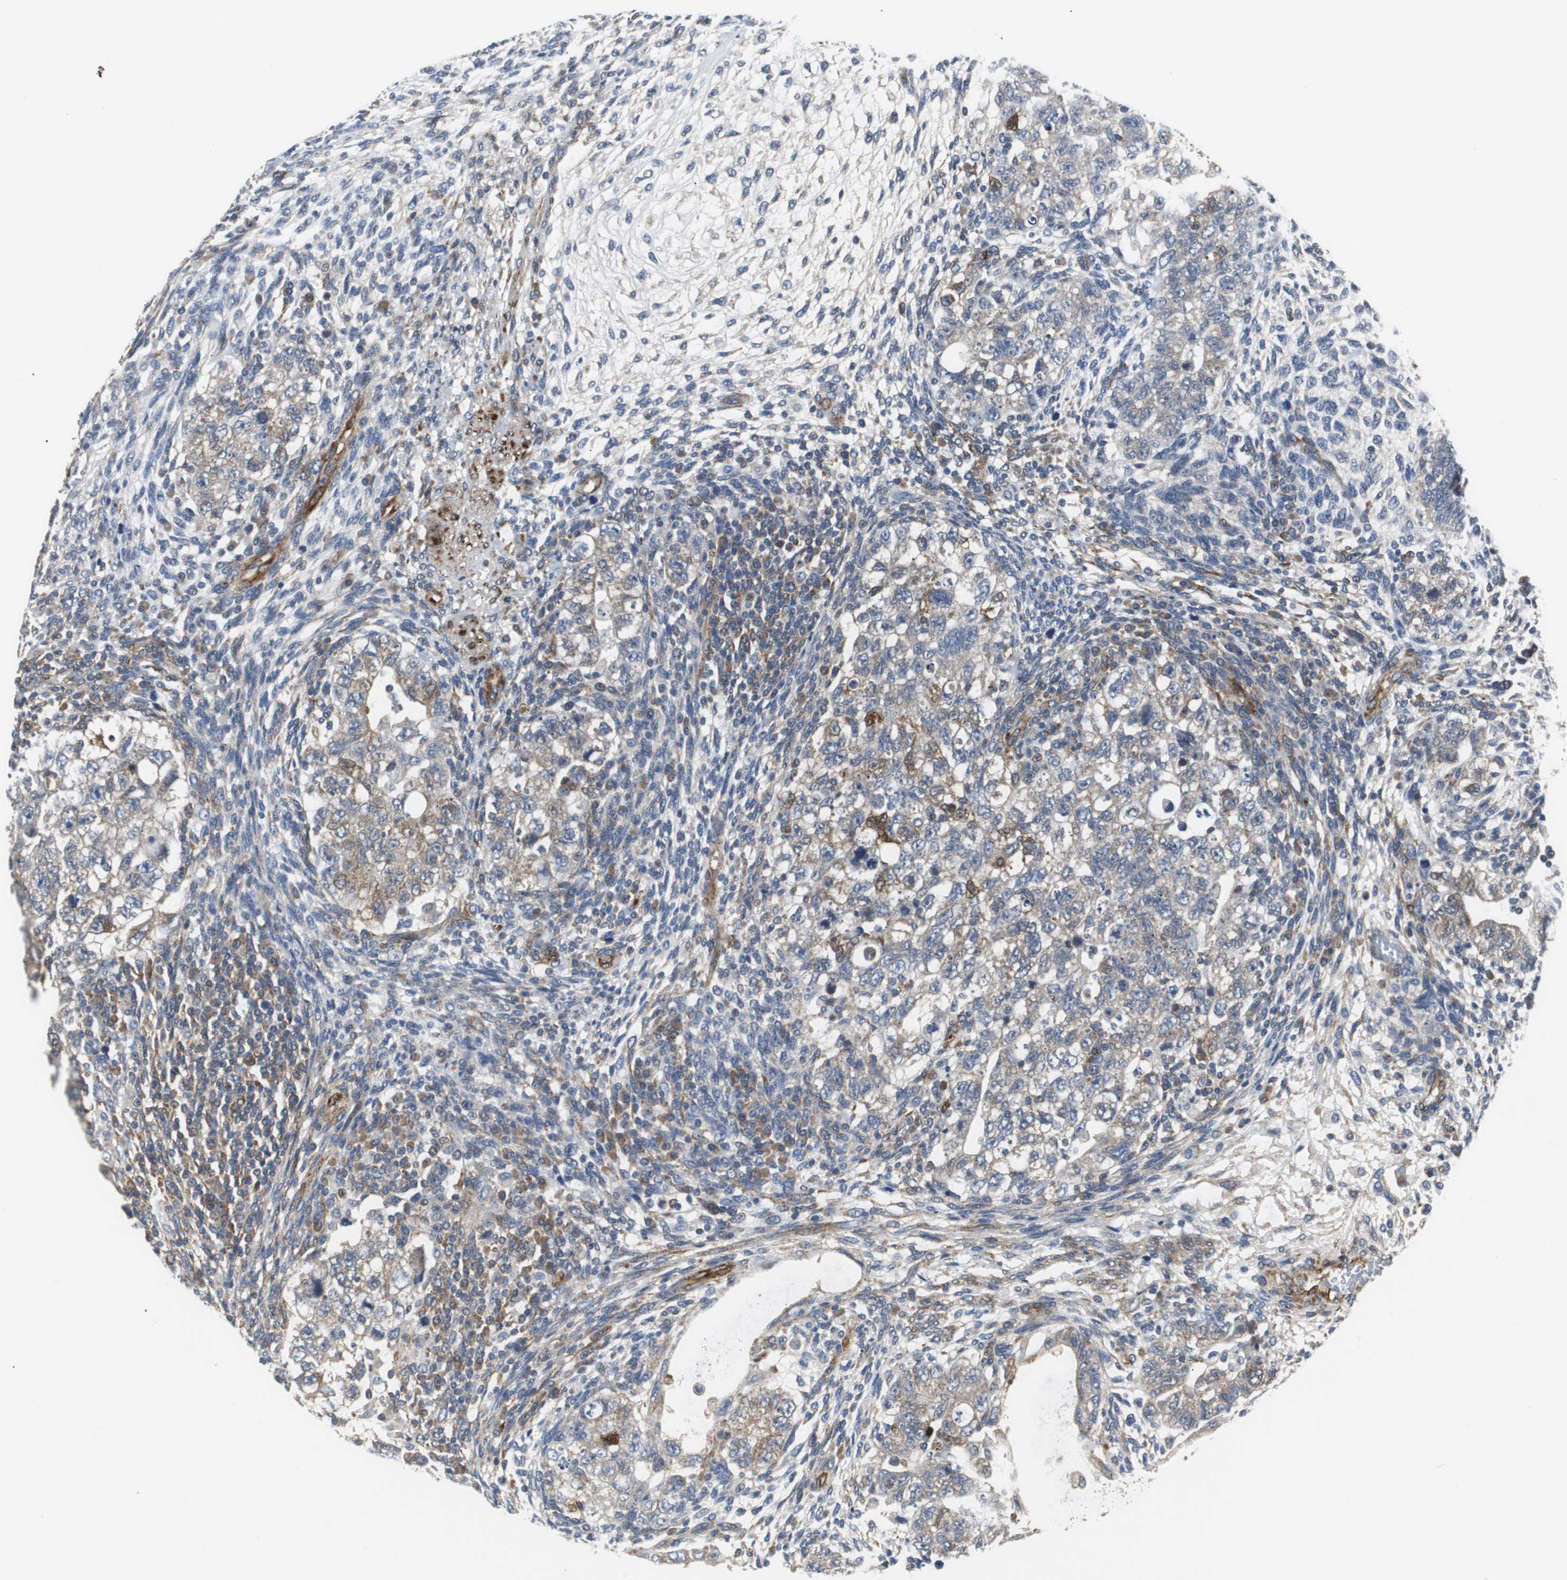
{"staining": {"intensity": "weak", "quantity": ">75%", "location": "cytoplasmic/membranous"}, "tissue": "testis cancer", "cell_type": "Tumor cells", "image_type": "cancer", "snomed": [{"axis": "morphology", "description": "Normal tissue, NOS"}, {"axis": "morphology", "description": "Carcinoma, Embryonal, NOS"}, {"axis": "topography", "description": "Testis"}], "caption": "High-power microscopy captured an IHC micrograph of embryonal carcinoma (testis), revealing weak cytoplasmic/membranous positivity in about >75% of tumor cells. The protein is shown in brown color, while the nuclei are stained blue.", "gene": "ISCU", "patient": {"sex": "male", "age": 36}}